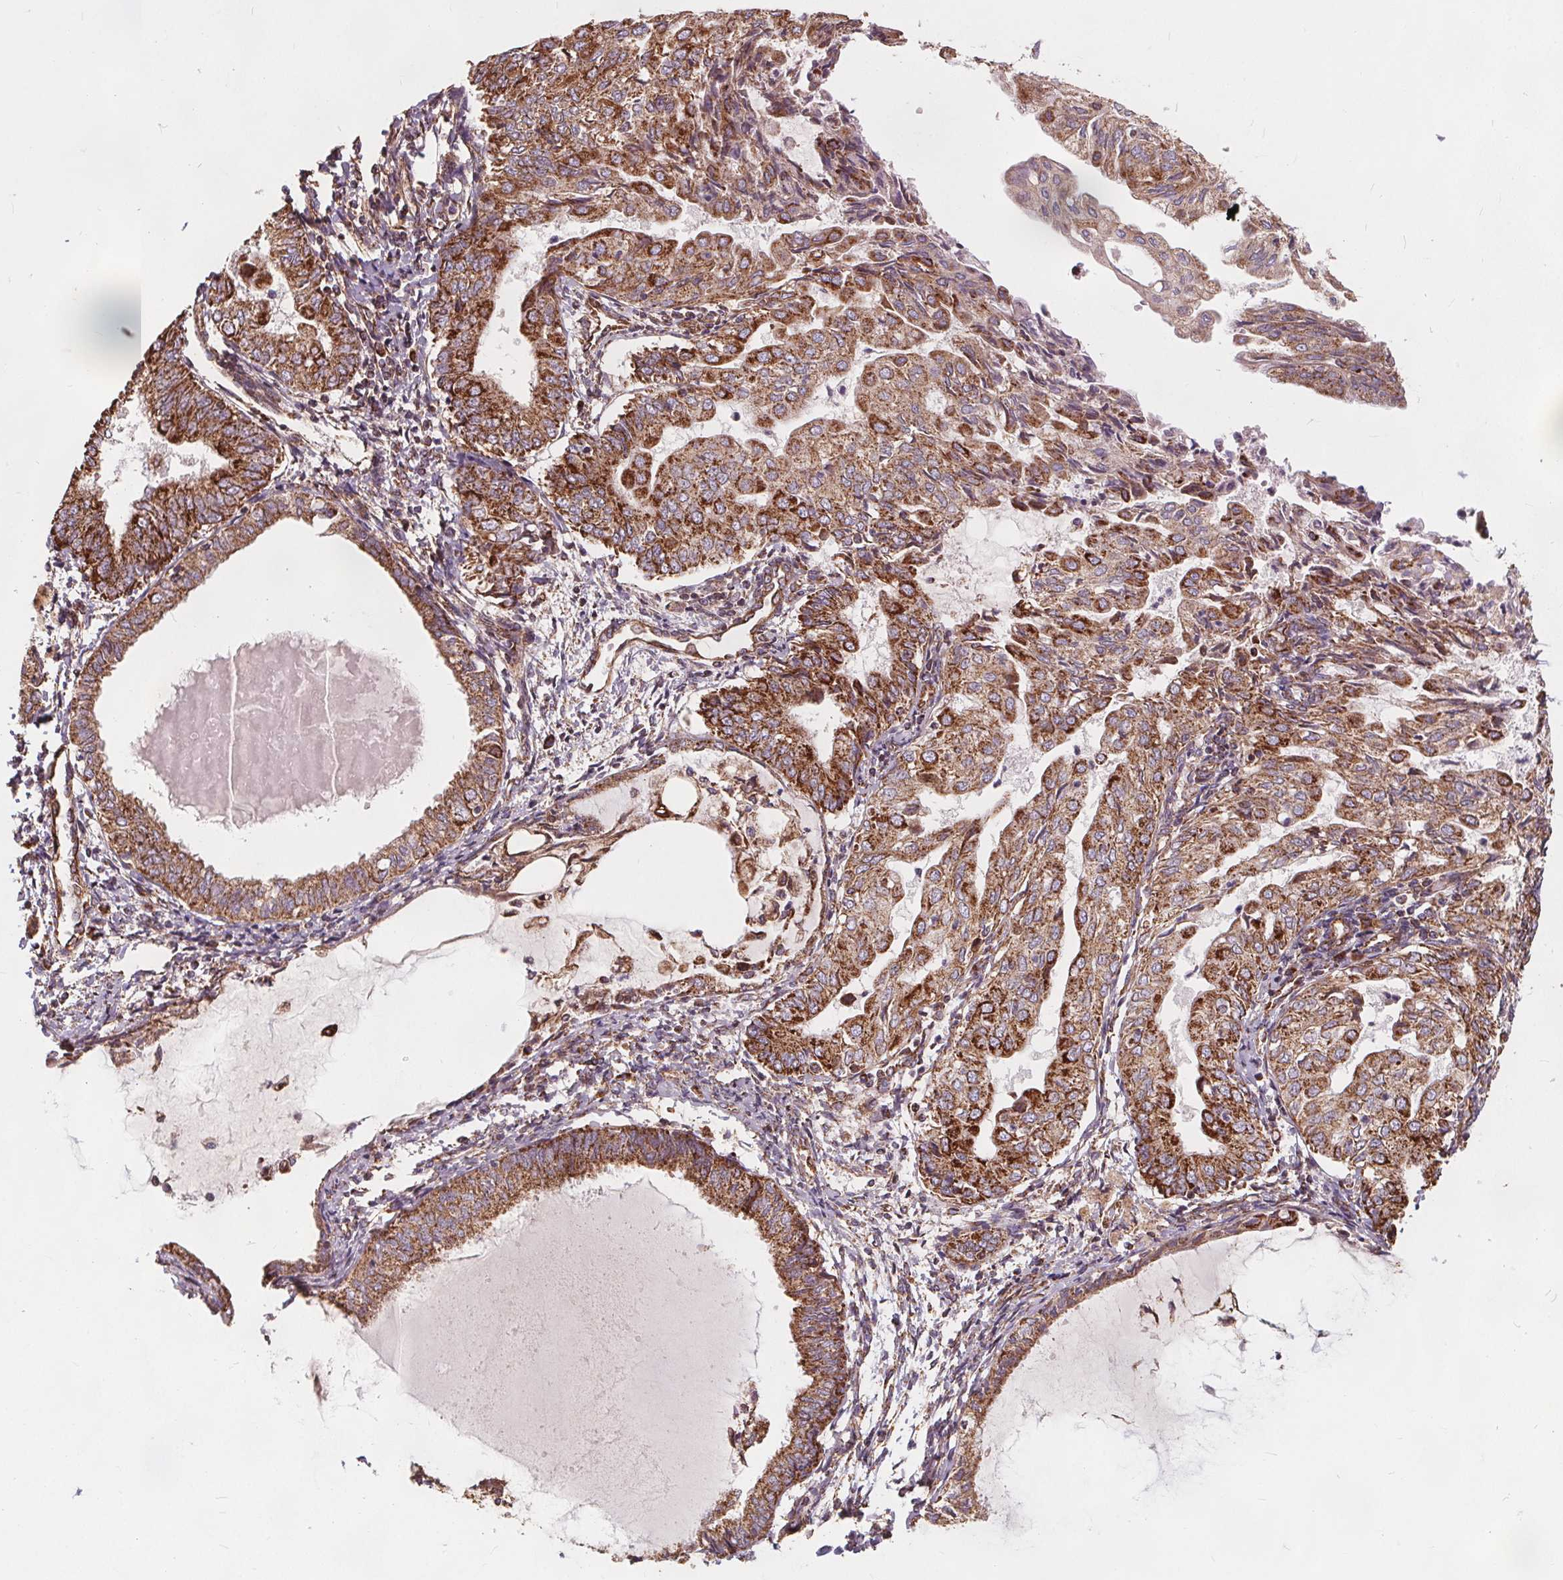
{"staining": {"intensity": "moderate", "quantity": ">75%", "location": "cytoplasmic/membranous"}, "tissue": "endometrial cancer", "cell_type": "Tumor cells", "image_type": "cancer", "snomed": [{"axis": "morphology", "description": "Adenocarcinoma, NOS"}, {"axis": "topography", "description": "Endometrium"}], "caption": "This image reveals endometrial cancer (adenocarcinoma) stained with immunohistochemistry to label a protein in brown. The cytoplasmic/membranous of tumor cells show moderate positivity for the protein. Nuclei are counter-stained blue.", "gene": "PLSCR3", "patient": {"sex": "female", "age": 68}}